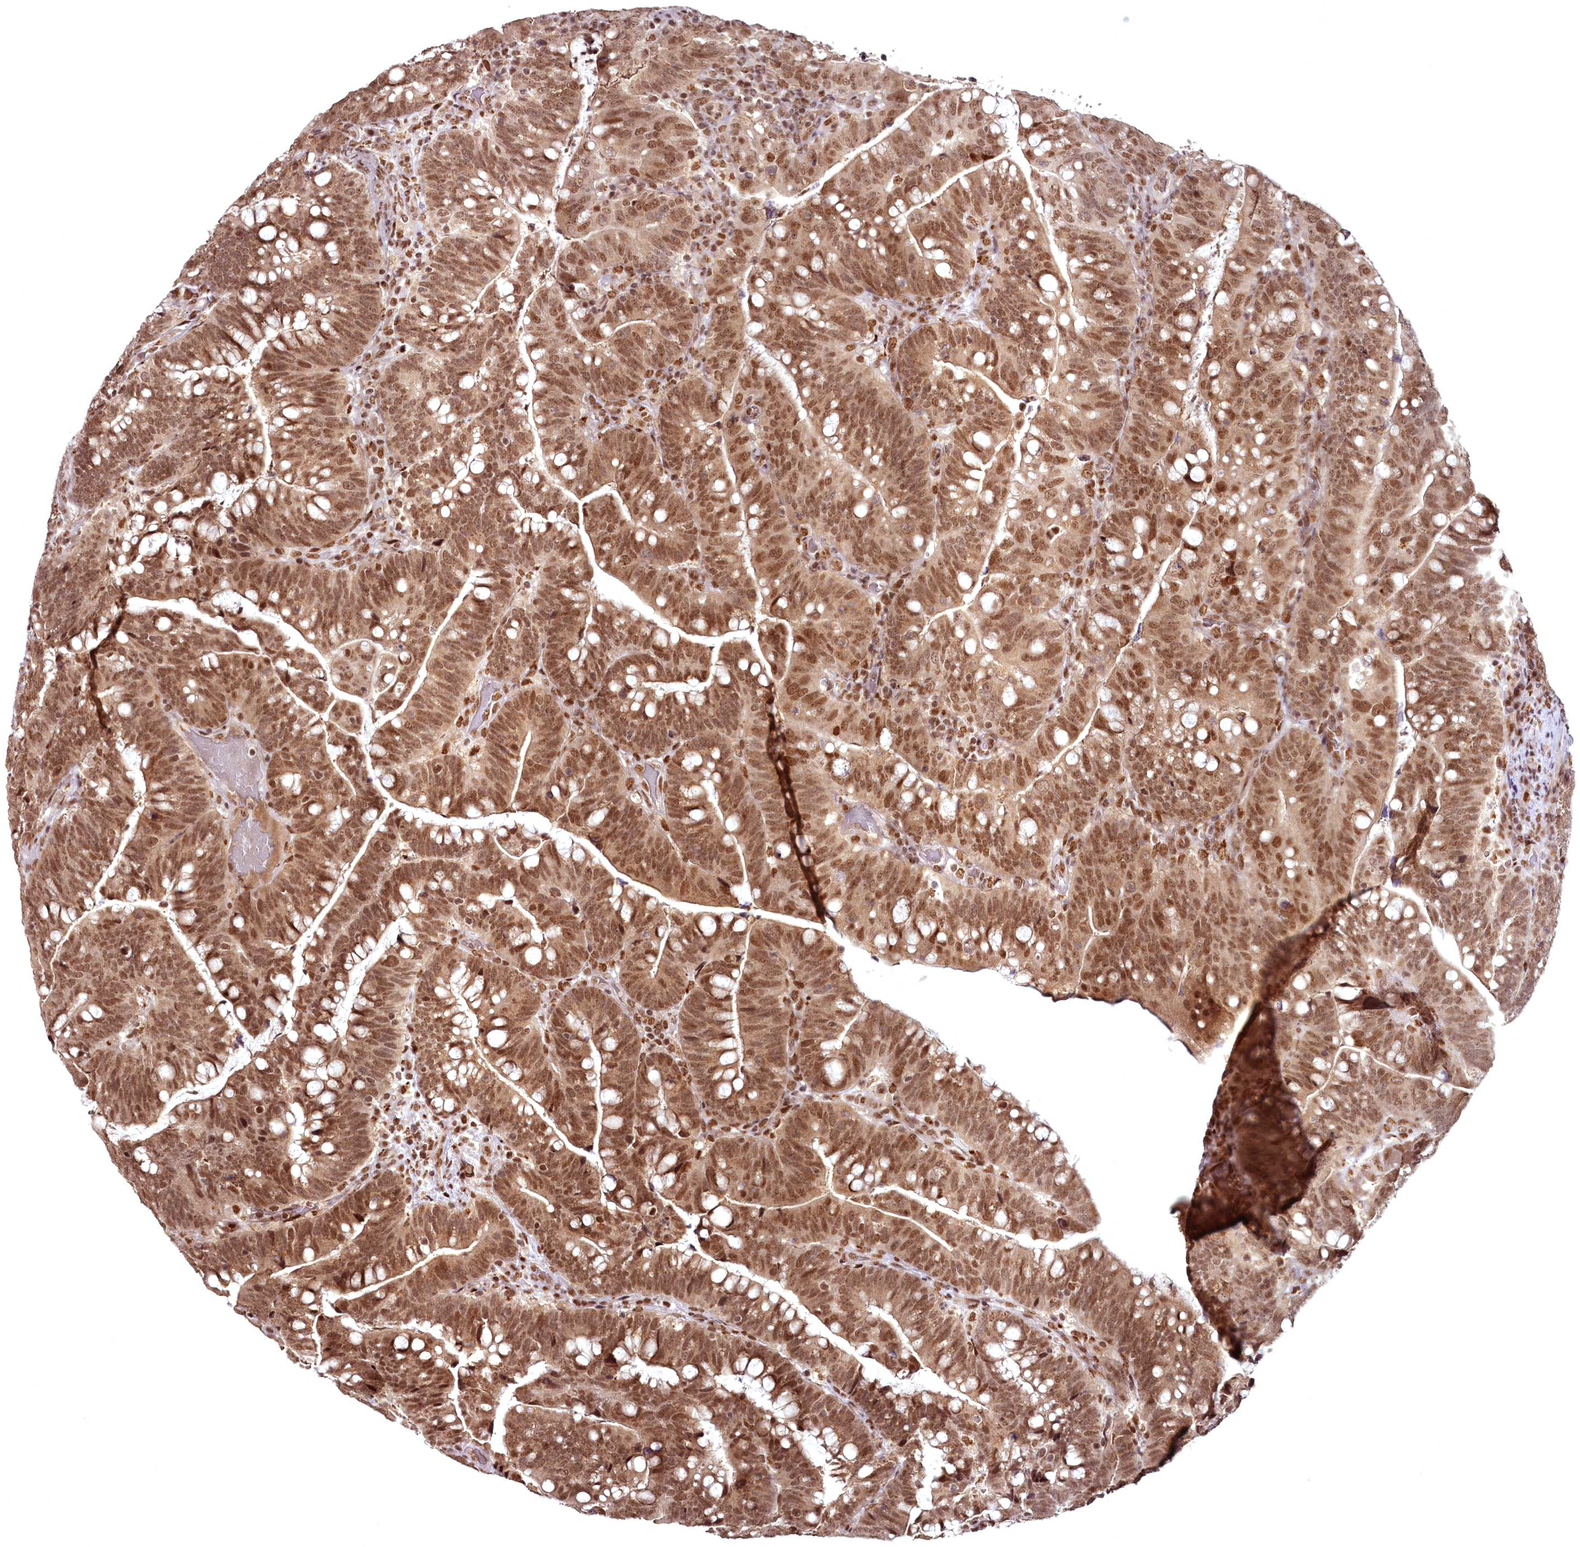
{"staining": {"intensity": "moderate", "quantity": ">75%", "location": "cytoplasmic/membranous,nuclear"}, "tissue": "colorectal cancer", "cell_type": "Tumor cells", "image_type": "cancer", "snomed": [{"axis": "morphology", "description": "Normal tissue, NOS"}, {"axis": "morphology", "description": "Adenocarcinoma, NOS"}, {"axis": "topography", "description": "Colon"}], "caption": "There is medium levels of moderate cytoplasmic/membranous and nuclear expression in tumor cells of colorectal adenocarcinoma, as demonstrated by immunohistochemical staining (brown color).", "gene": "CEP83", "patient": {"sex": "female", "age": 66}}